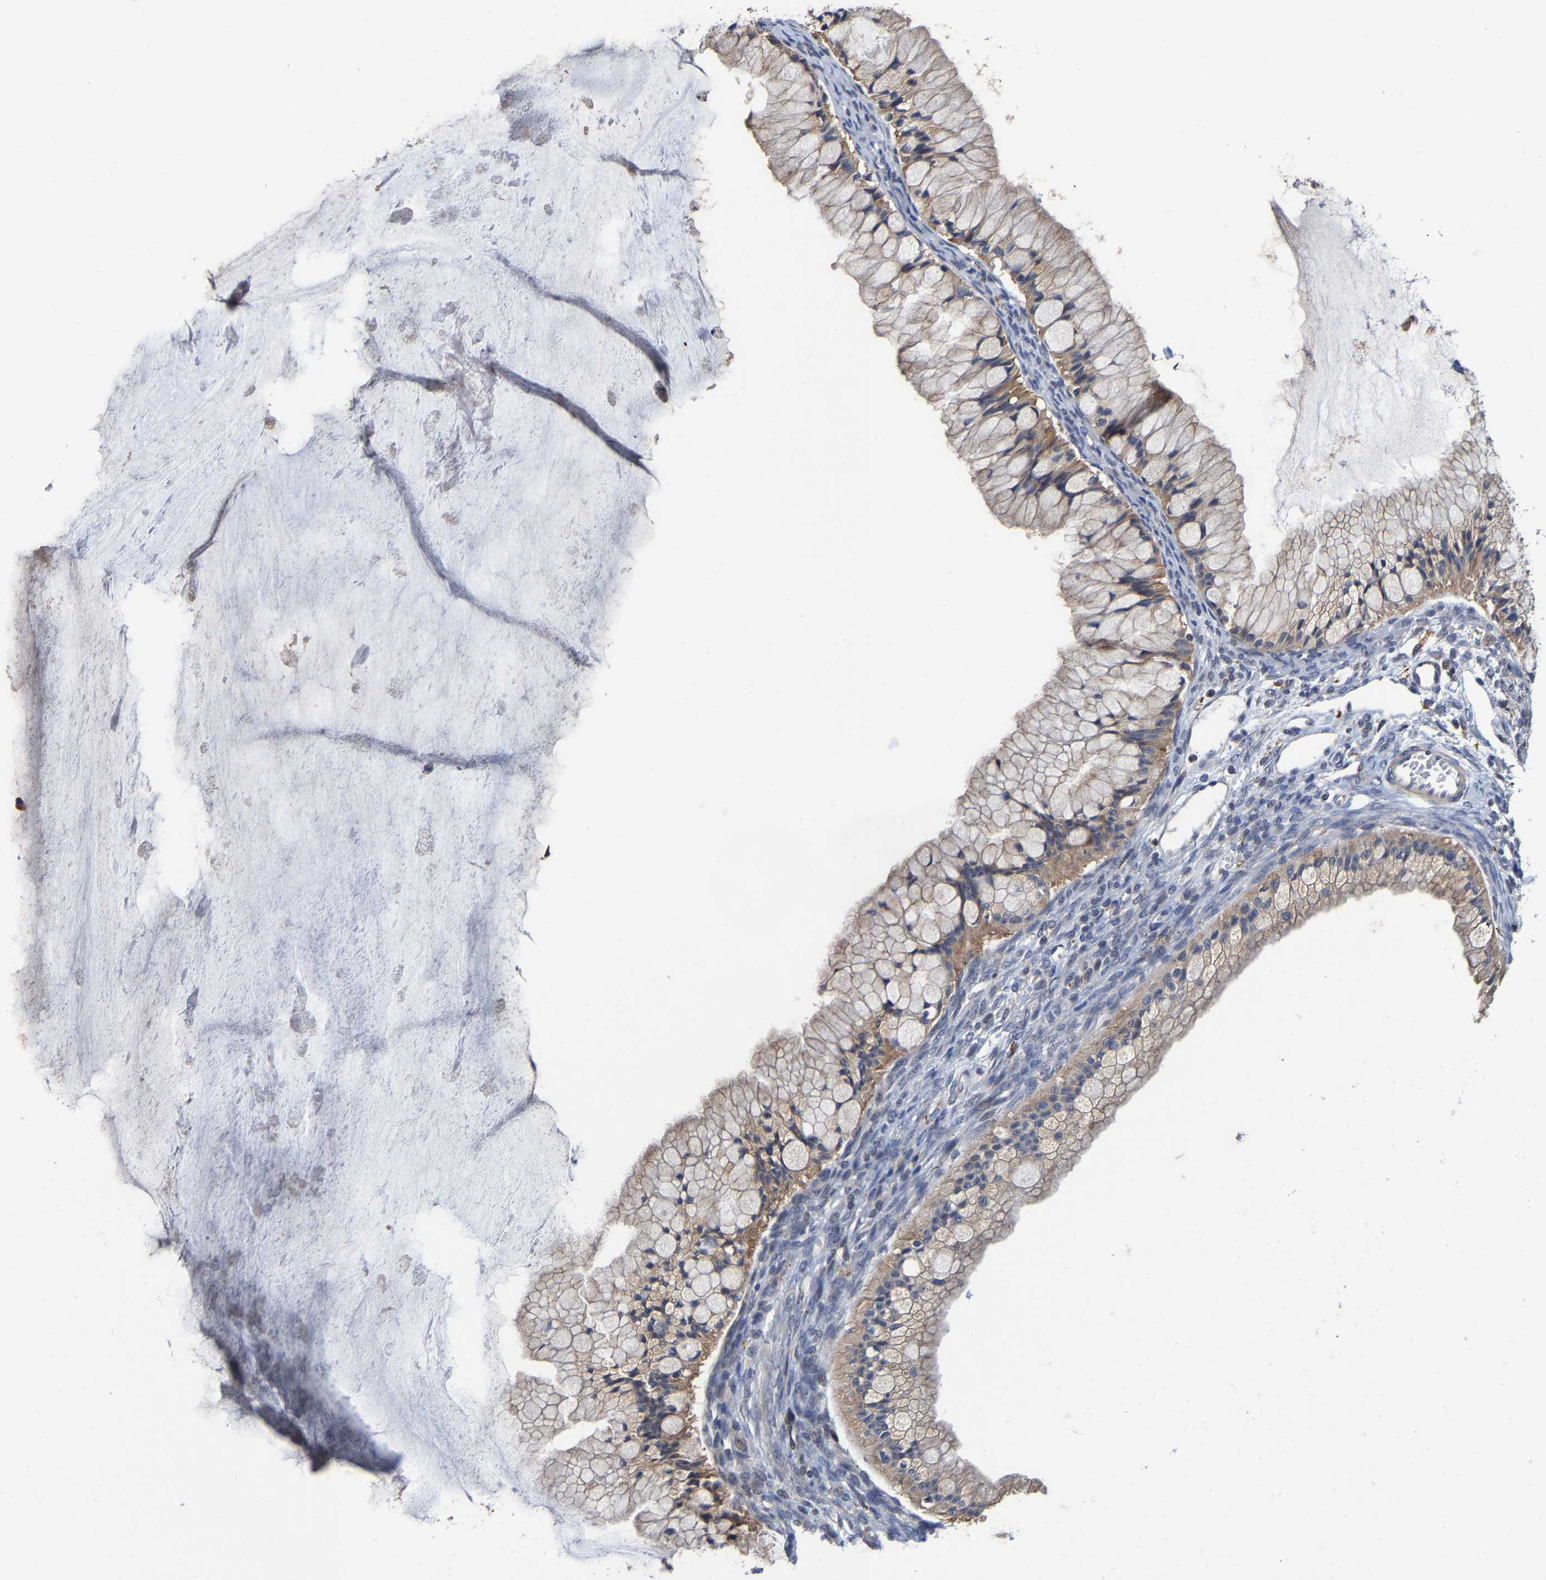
{"staining": {"intensity": "weak", "quantity": ">75%", "location": "cytoplasmic/membranous"}, "tissue": "ovarian cancer", "cell_type": "Tumor cells", "image_type": "cancer", "snomed": [{"axis": "morphology", "description": "Cystadenocarcinoma, mucinous, NOS"}, {"axis": "topography", "description": "Ovary"}], "caption": "This is an image of immunohistochemistry staining of ovarian cancer, which shows weak expression in the cytoplasmic/membranous of tumor cells.", "gene": "PFKFB3", "patient": {"sex": "female", "age": 57}}